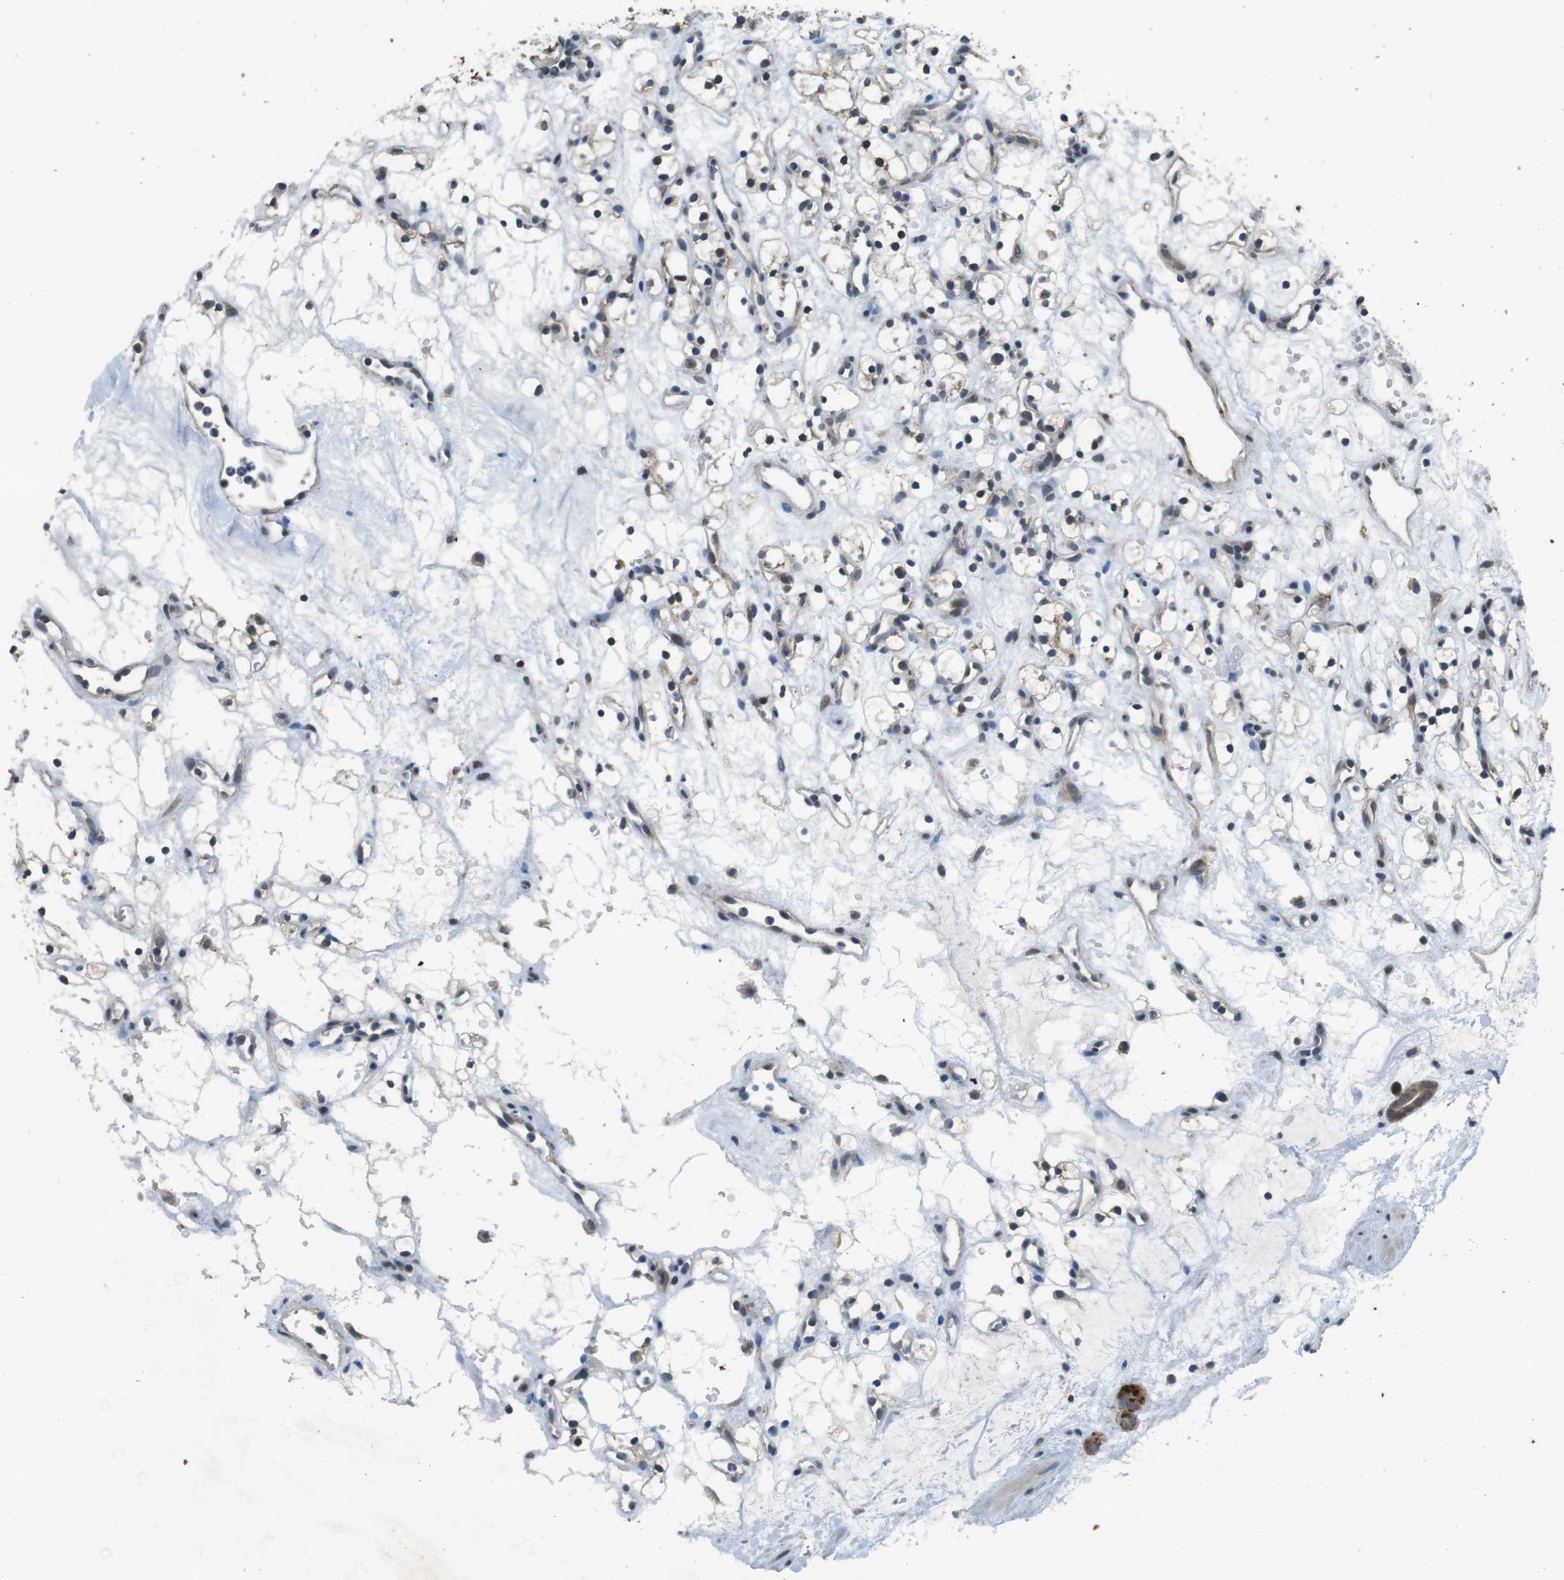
{"staining": {"intensity": "negative", "quantity": "none", "location": "none"}, "tissue": "renal cancer", "cell_type": "Tumor cells", "image_type": "cancer", "snomed": [{"axis": "morphology", "description": "Adenocarcinoma, NOS"}, {"axis": "topography", "description": "Kidney"}], "caption": "Adenocarcinoma (renal) was stained to show a protein in brown. There is no significant staining in tumor cells.", "gene": "CLDN7", "patient": {"sex": "female", "age": 60}}